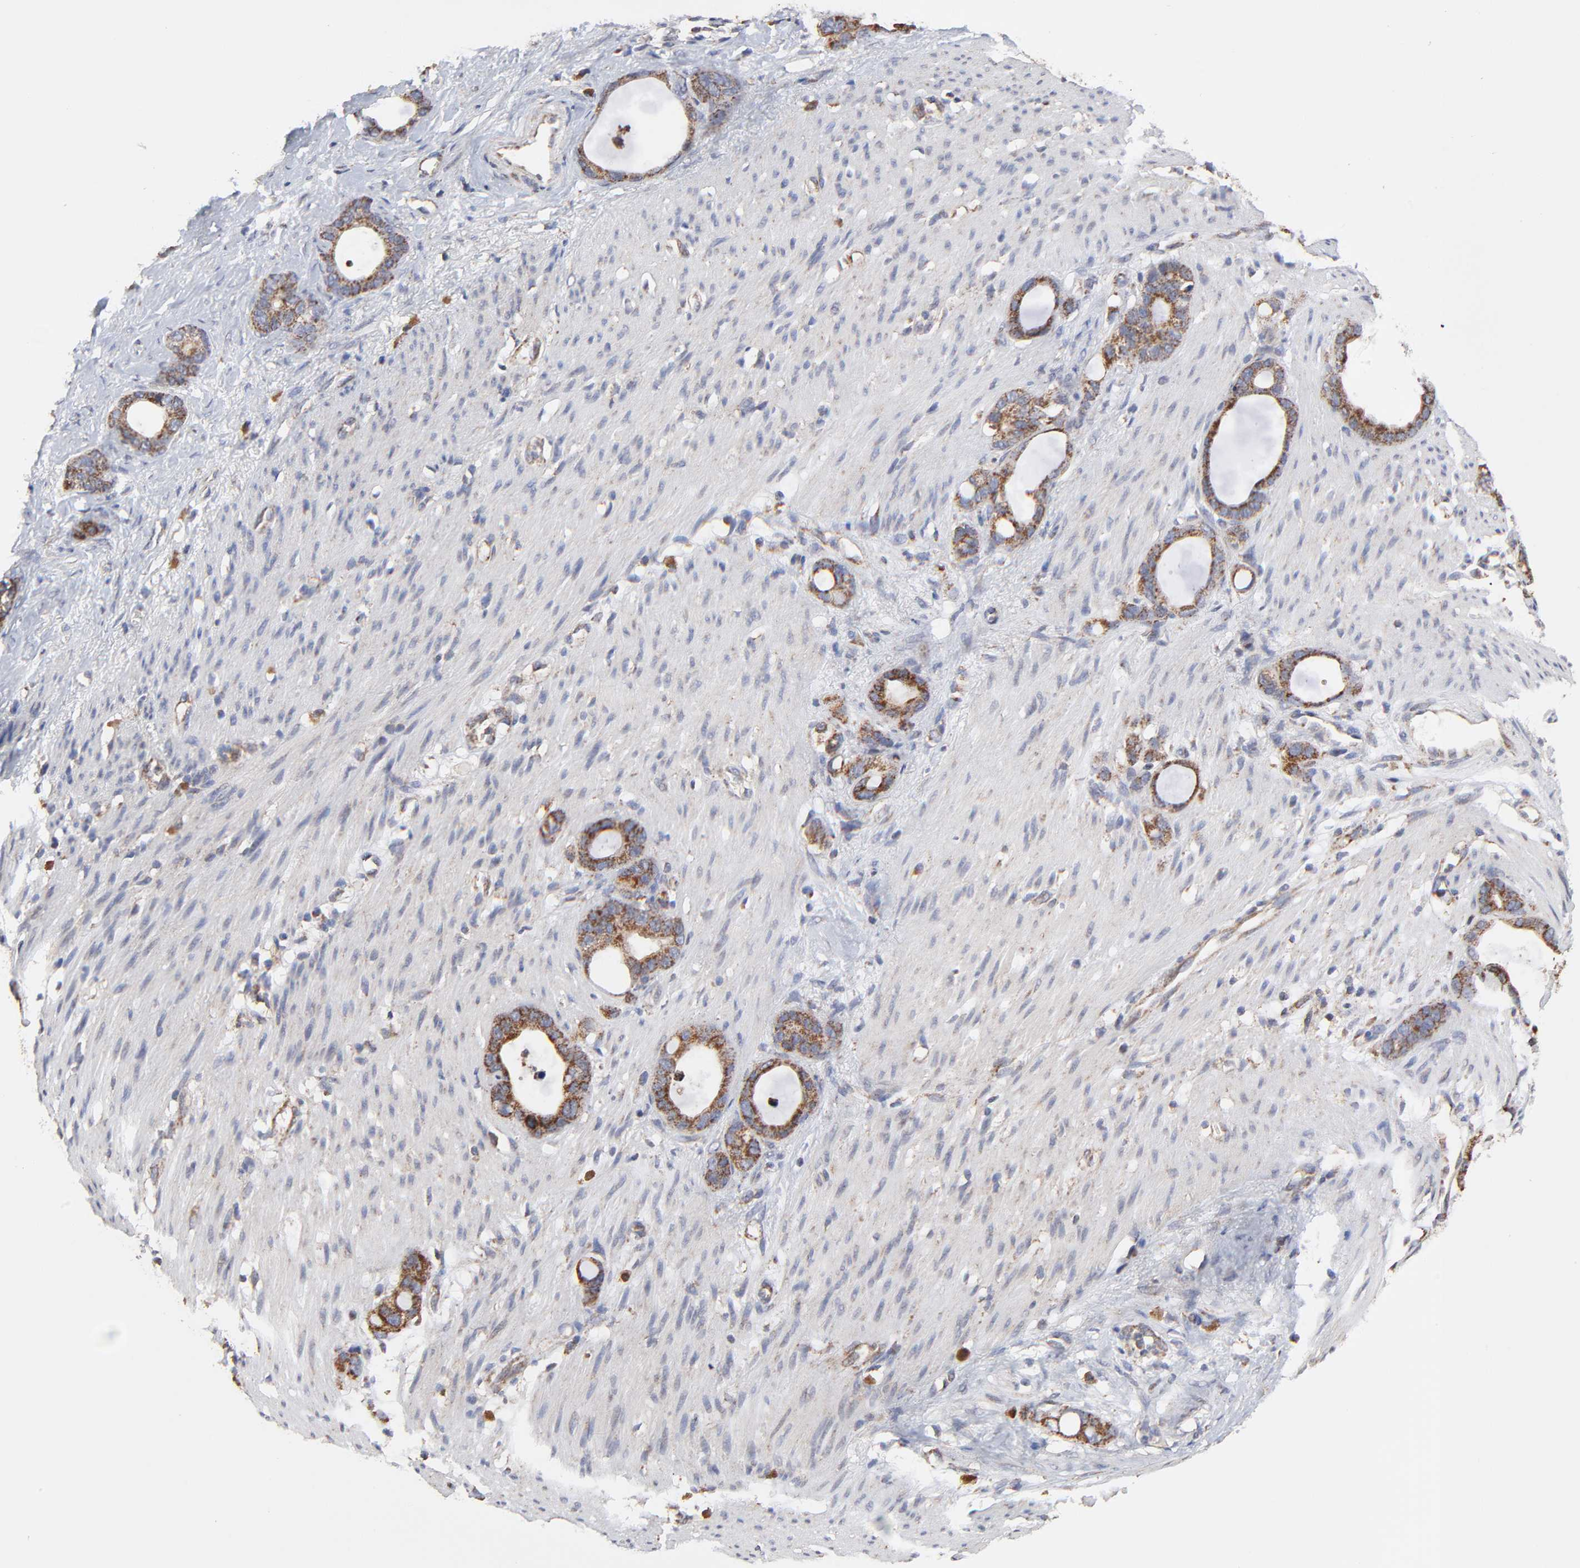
{"staining": {"intensity": "moderate", "quantity": ">75%", "location": "cytoplasmic/membranous"}, "tissue": "stomach cancer", "cell_type": "Tumor cells", "image_type": "cancer", "snomed": [{"axis": "morphology", "description": "Adenocarcinoma, NOS"}, {"axis": "topography", "description": "Stomach"}], "caption": "Protein expression analysis of adenocarcinoma (stomach) exhibits moderate cytoplasmic/membranous staining in approximately >75% of tumor cells. The staining is performed using DAB brown chromogen to label protein expression. The nuclei are counter-stained blue using hematoxylin.", "gene": "ZNF550", "patient": {"sex": "female", "age": 75}}